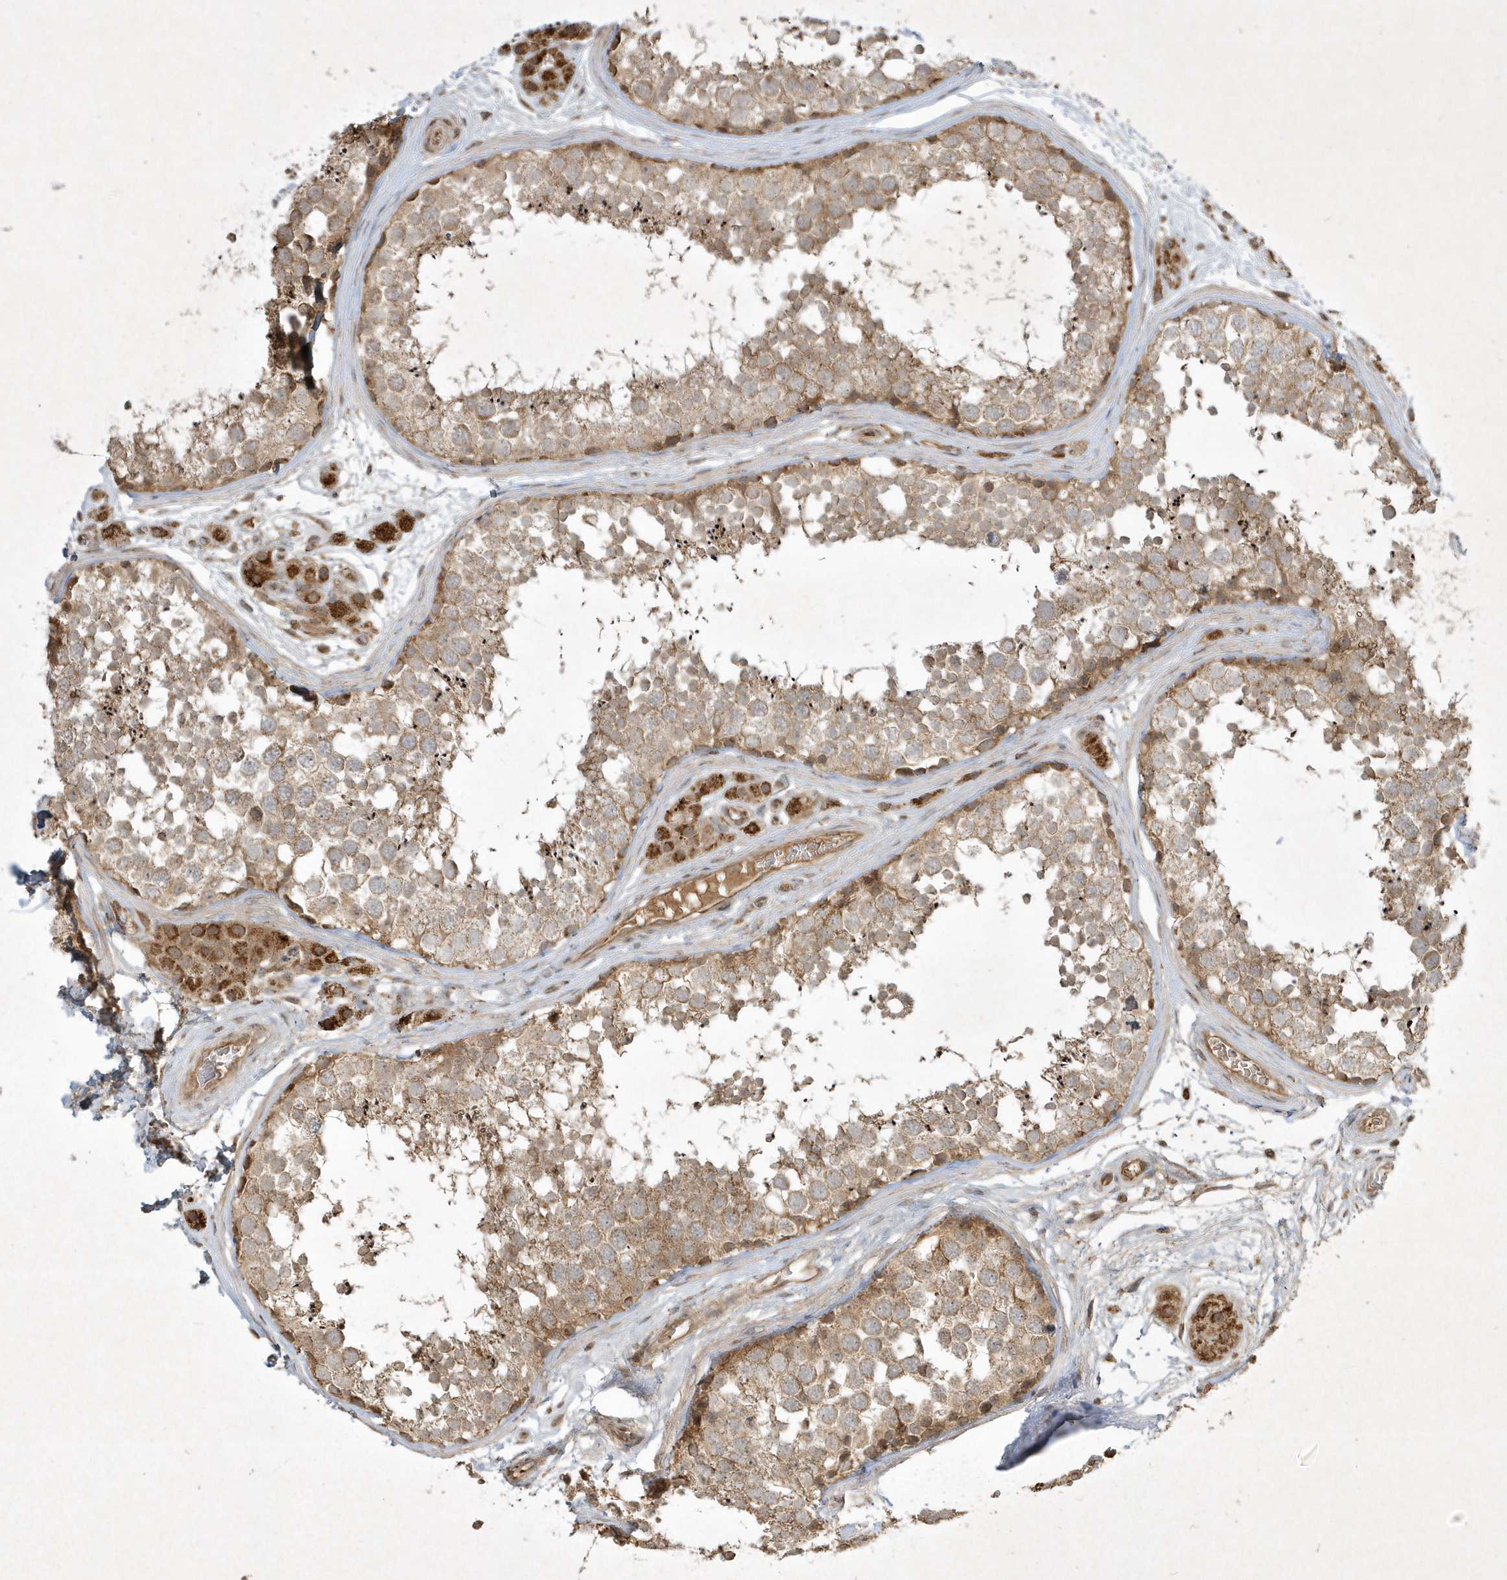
{"staining": {"intensity": "moderate", "quantity": ">75%", "location": "cytoplasmic/membranous"}, "tissue": "testis", "cell_type": "Cells in seminiferous ducts", "image_type": "normal", "snomed": [{"axis": "morphology", "description": "Normal tissue, NOS"}, {"axis": "topography", "description": "Testis"}], "caption": "Cells in seminiferous ducts display medium levels of moderate cytoplasmic/membranous expression in approximately >75% of cells in unremarkable human testis.", "gene": "PLTP", "patient": {"sex": "male", "age": 56}}